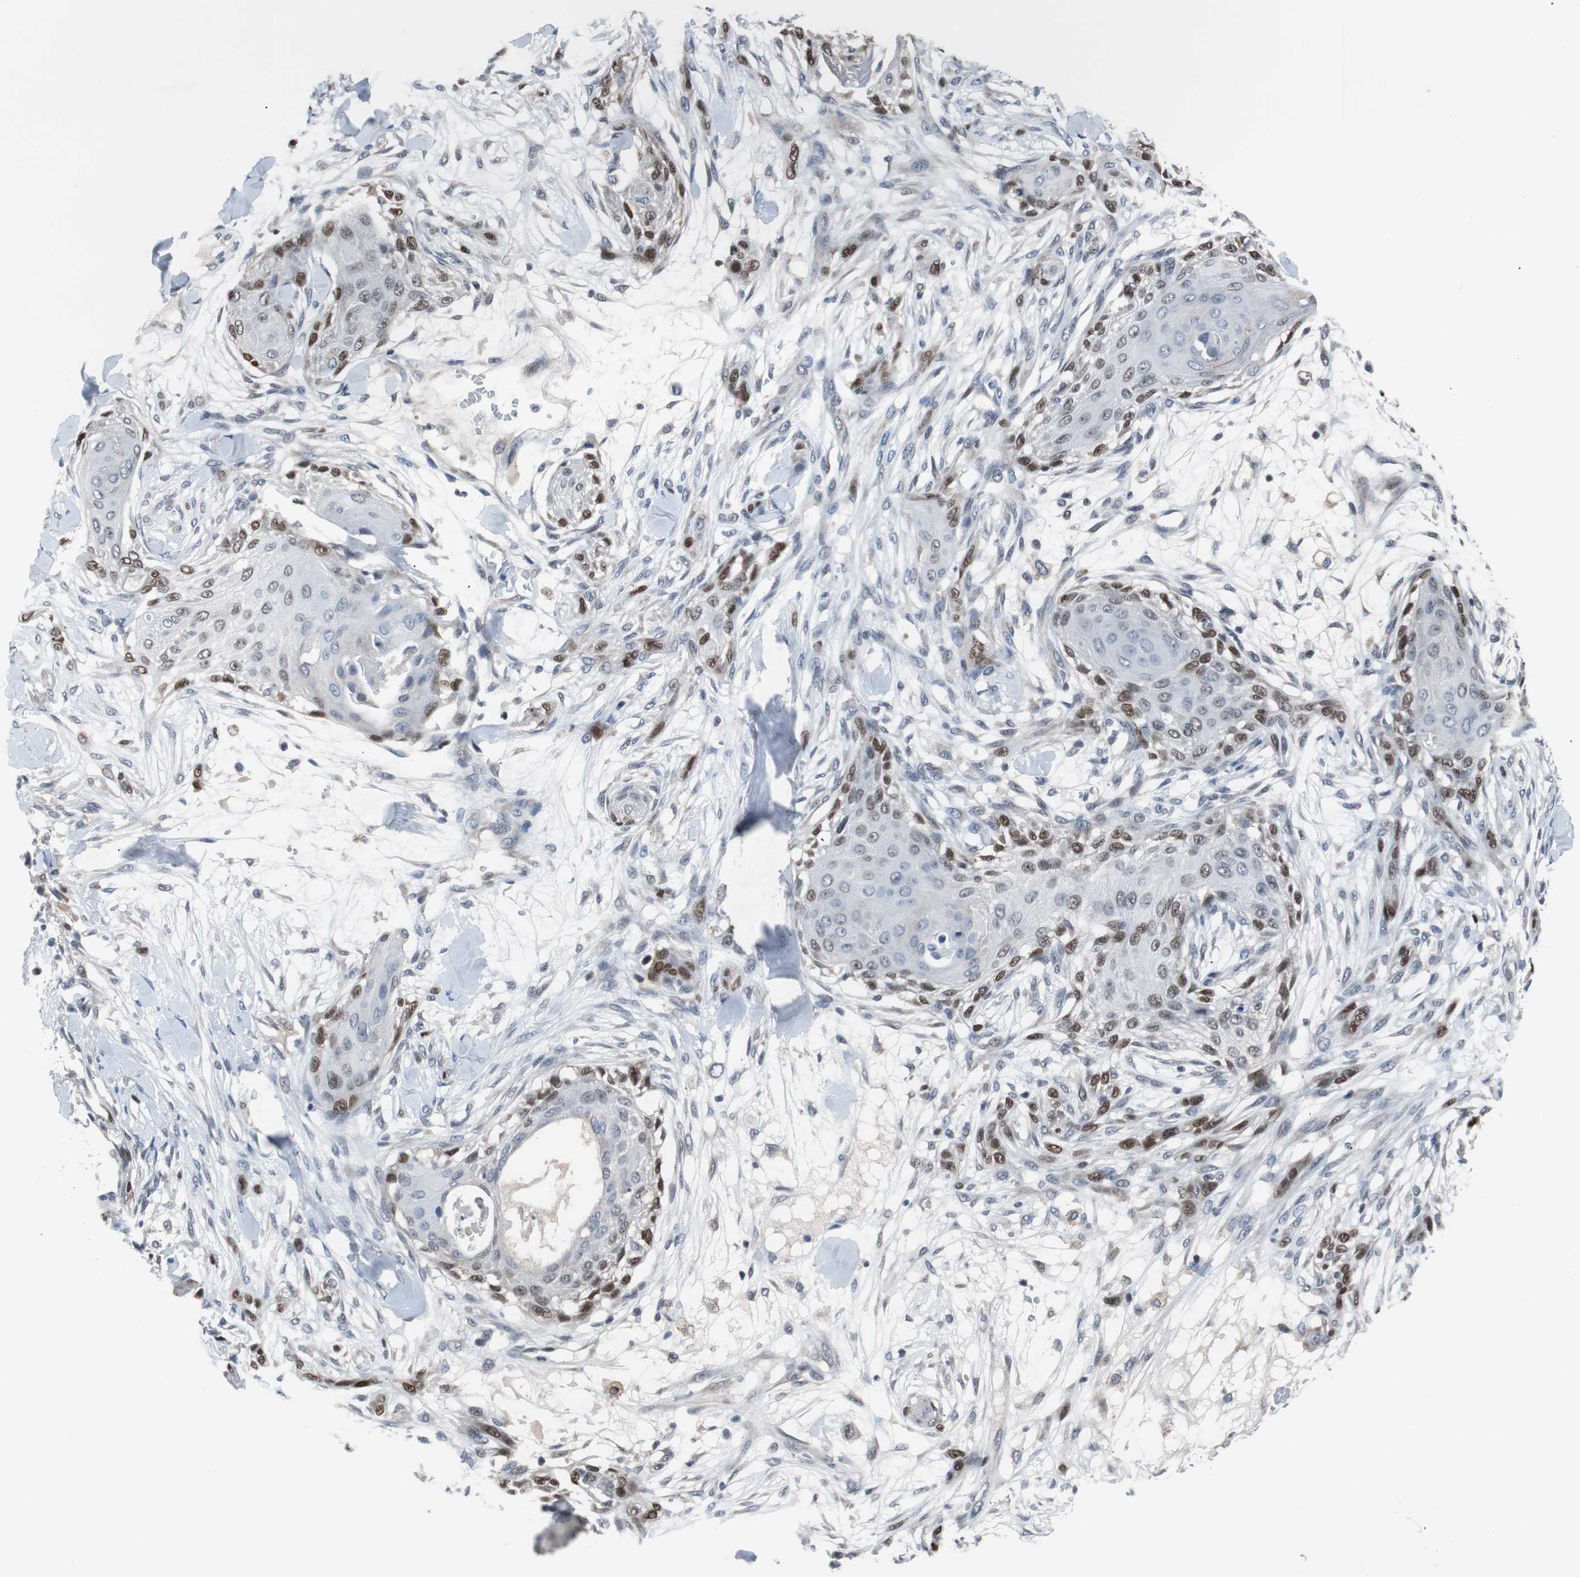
{"staining": {"intensity": "moderate", "quantity": "25%-75%", "location": "nuclear"}, "tissue": "skin cancer", "cell_type": "Tumor cells", "image_type": "cancer", "snomed": [{"axis": "morphology", "description": "Squamous cell carcinoma, NOS"}, {"axis": "topography", "description": "Skin"}], "caption": "This histopathology image demonstrates skin squamous cell carcinoma stained with immunohistochemistry (IHC) to label a protein in brown. The nuclear of tumor cells show moderate positivity for the protein. Nuclei are counter-stained blue.", "gene": "TP63", "patient": {"sex": "female", "age": 59}}